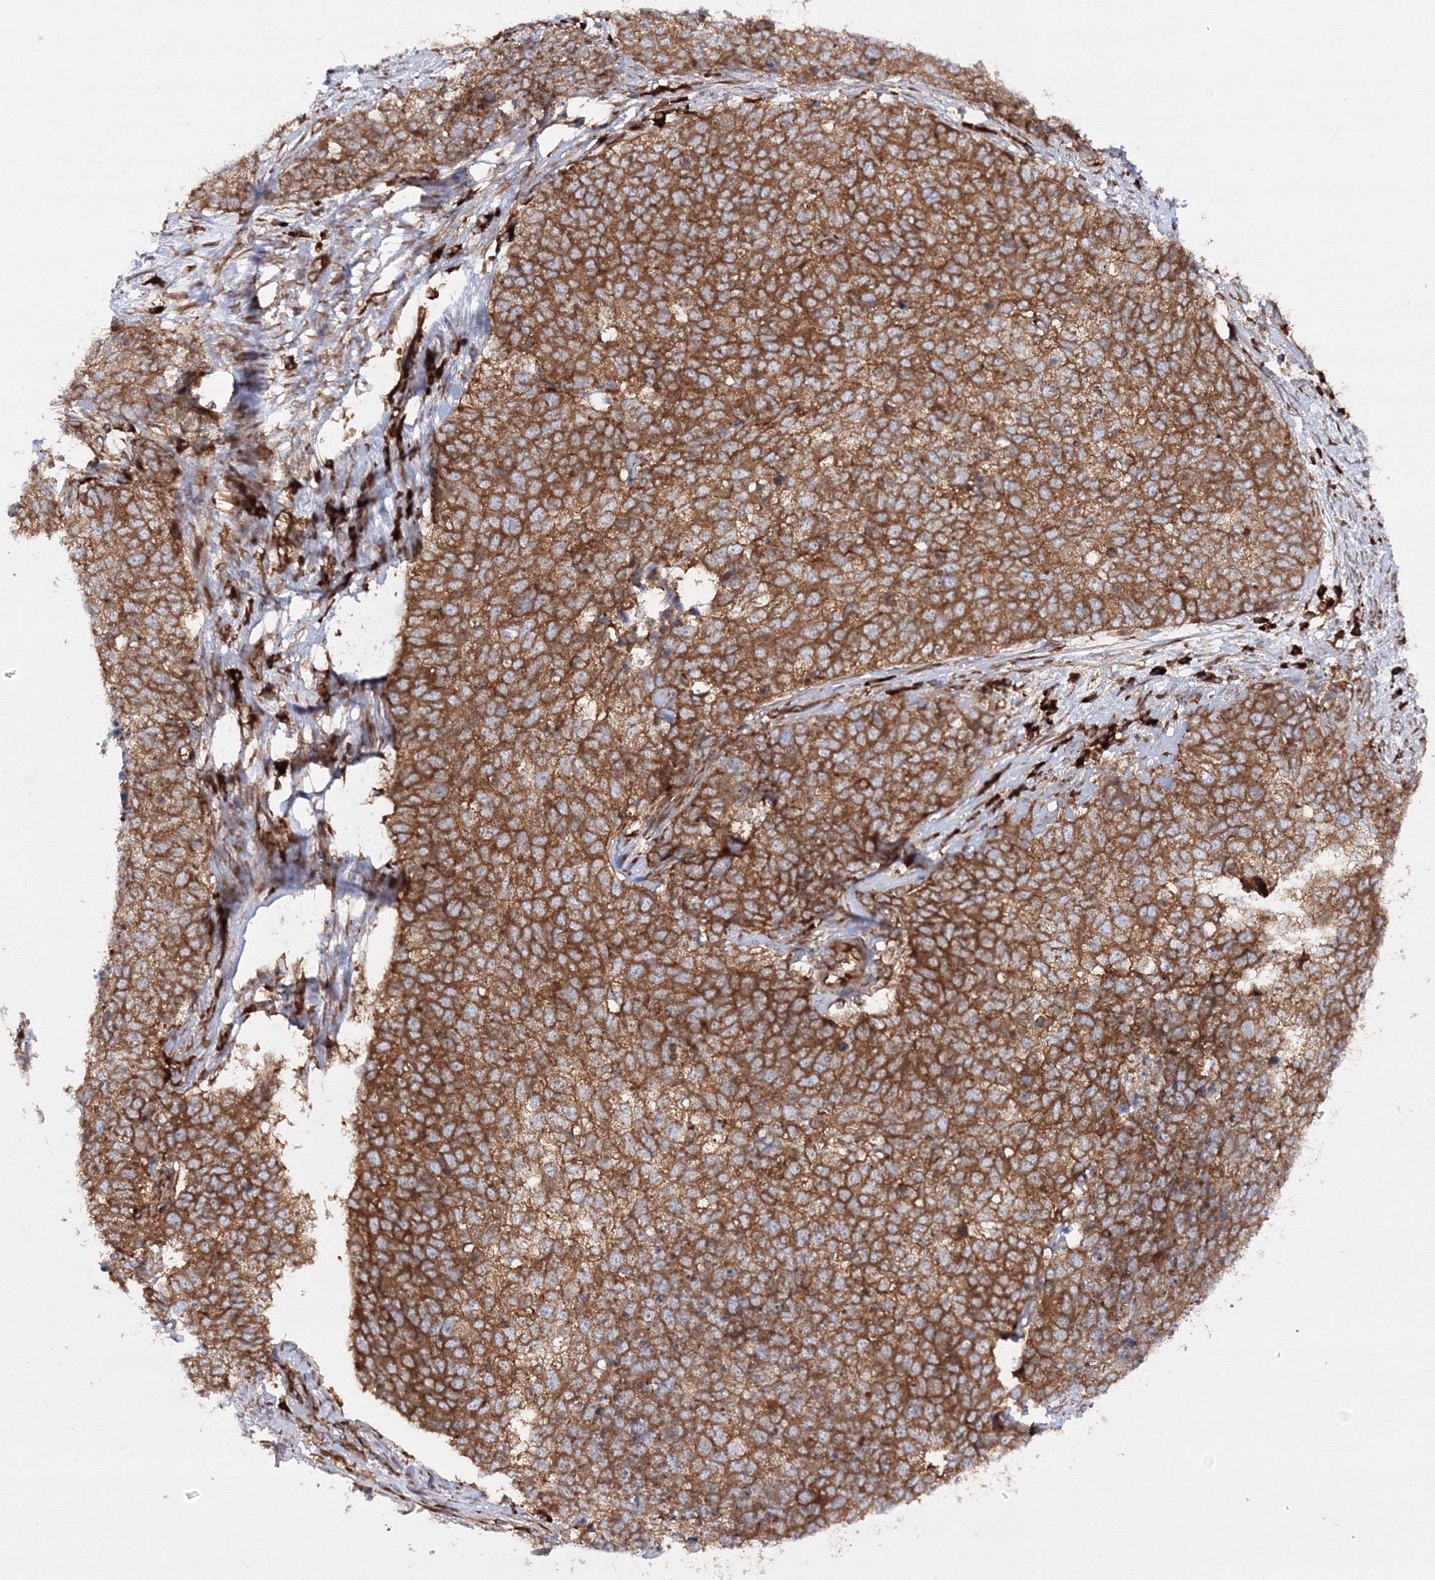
{"staining": {"intensity": "moderate", "quantity": ">75%", "location": "cytoplasmic/membranous"}, "tissue": "cervical cancer", "cell_type": "Tumor cells", "image_type": "cancer", "snomed": [{"axis": "morphology", "description": "Squamous cell carcinoma, NOS"}, {"axis": "topography", "description": "Cervix"}], "caption": "Immunohistochemistry of human cervical cancer reveals medium levels of moderate cytoplasmic/membranous staining in approximately >75% of tumor cells.", "gene": "HARS1", "patient": {"sex": "female", "age": 63}}